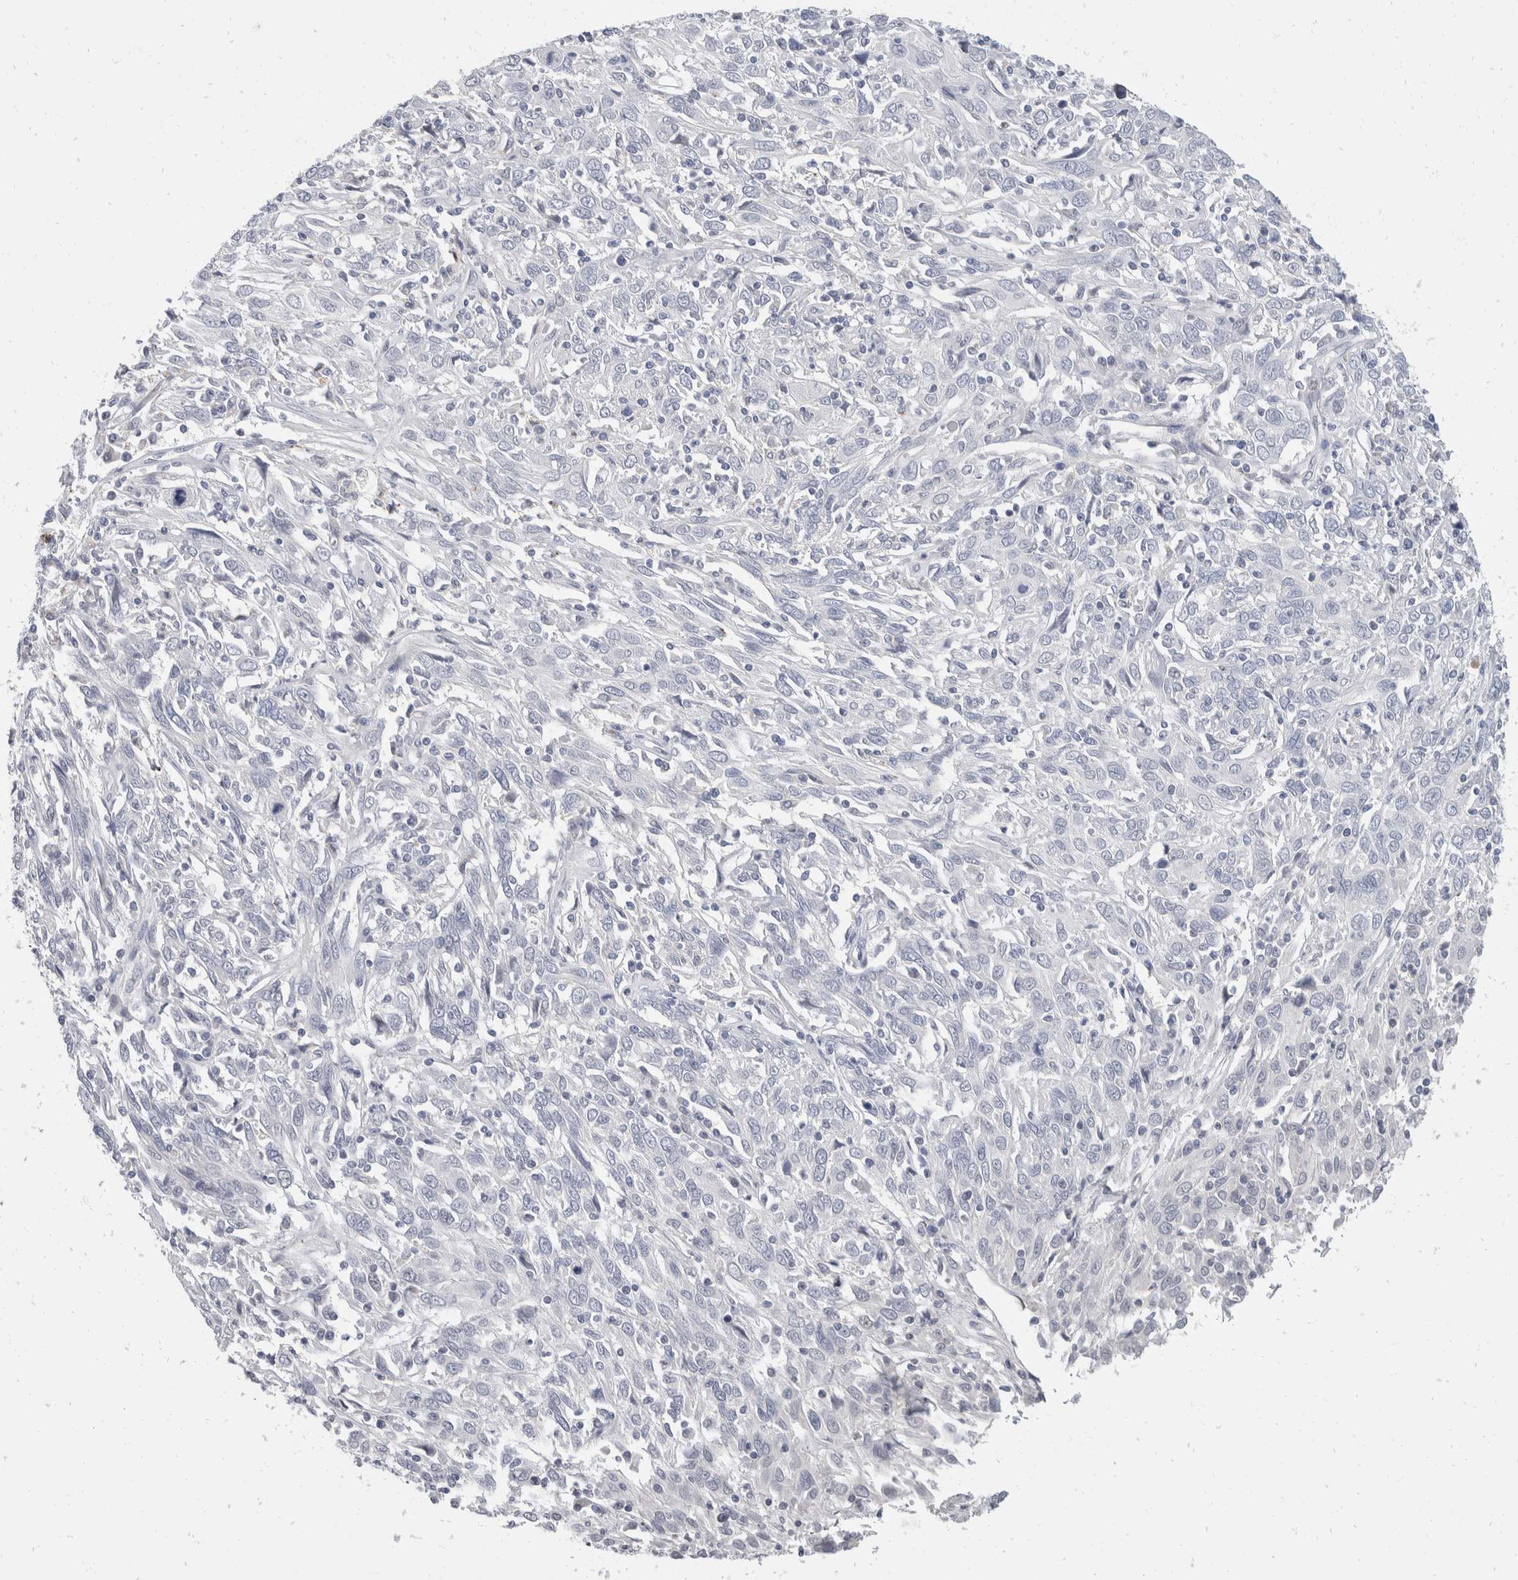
{"staining": {"intensity": "negative", "quantity": "none", "location": "none"}, "tissue": "cervical cancer", "cell_type": "Tumor cells", "image_type": "cancer", "snomed": [{"axis": "morphology", "description": "Squamous cell carcinoma, NOS"}, {"axis": "topography", "description": "Cervix"}], "caption": "This is a photomicrograph of immunohistochemistry (IHC) staining of cervical cancer (squamous cell carcinoma), which shows no expression in tumor cells. The staining was performed using DAB to visualize the protein expression in brown, while the nuclei were stained in blue with hematoxylin (Magnification: 20x).", "gene": "CATSPERD", "patient": {"sex": "female", "age": 46}}